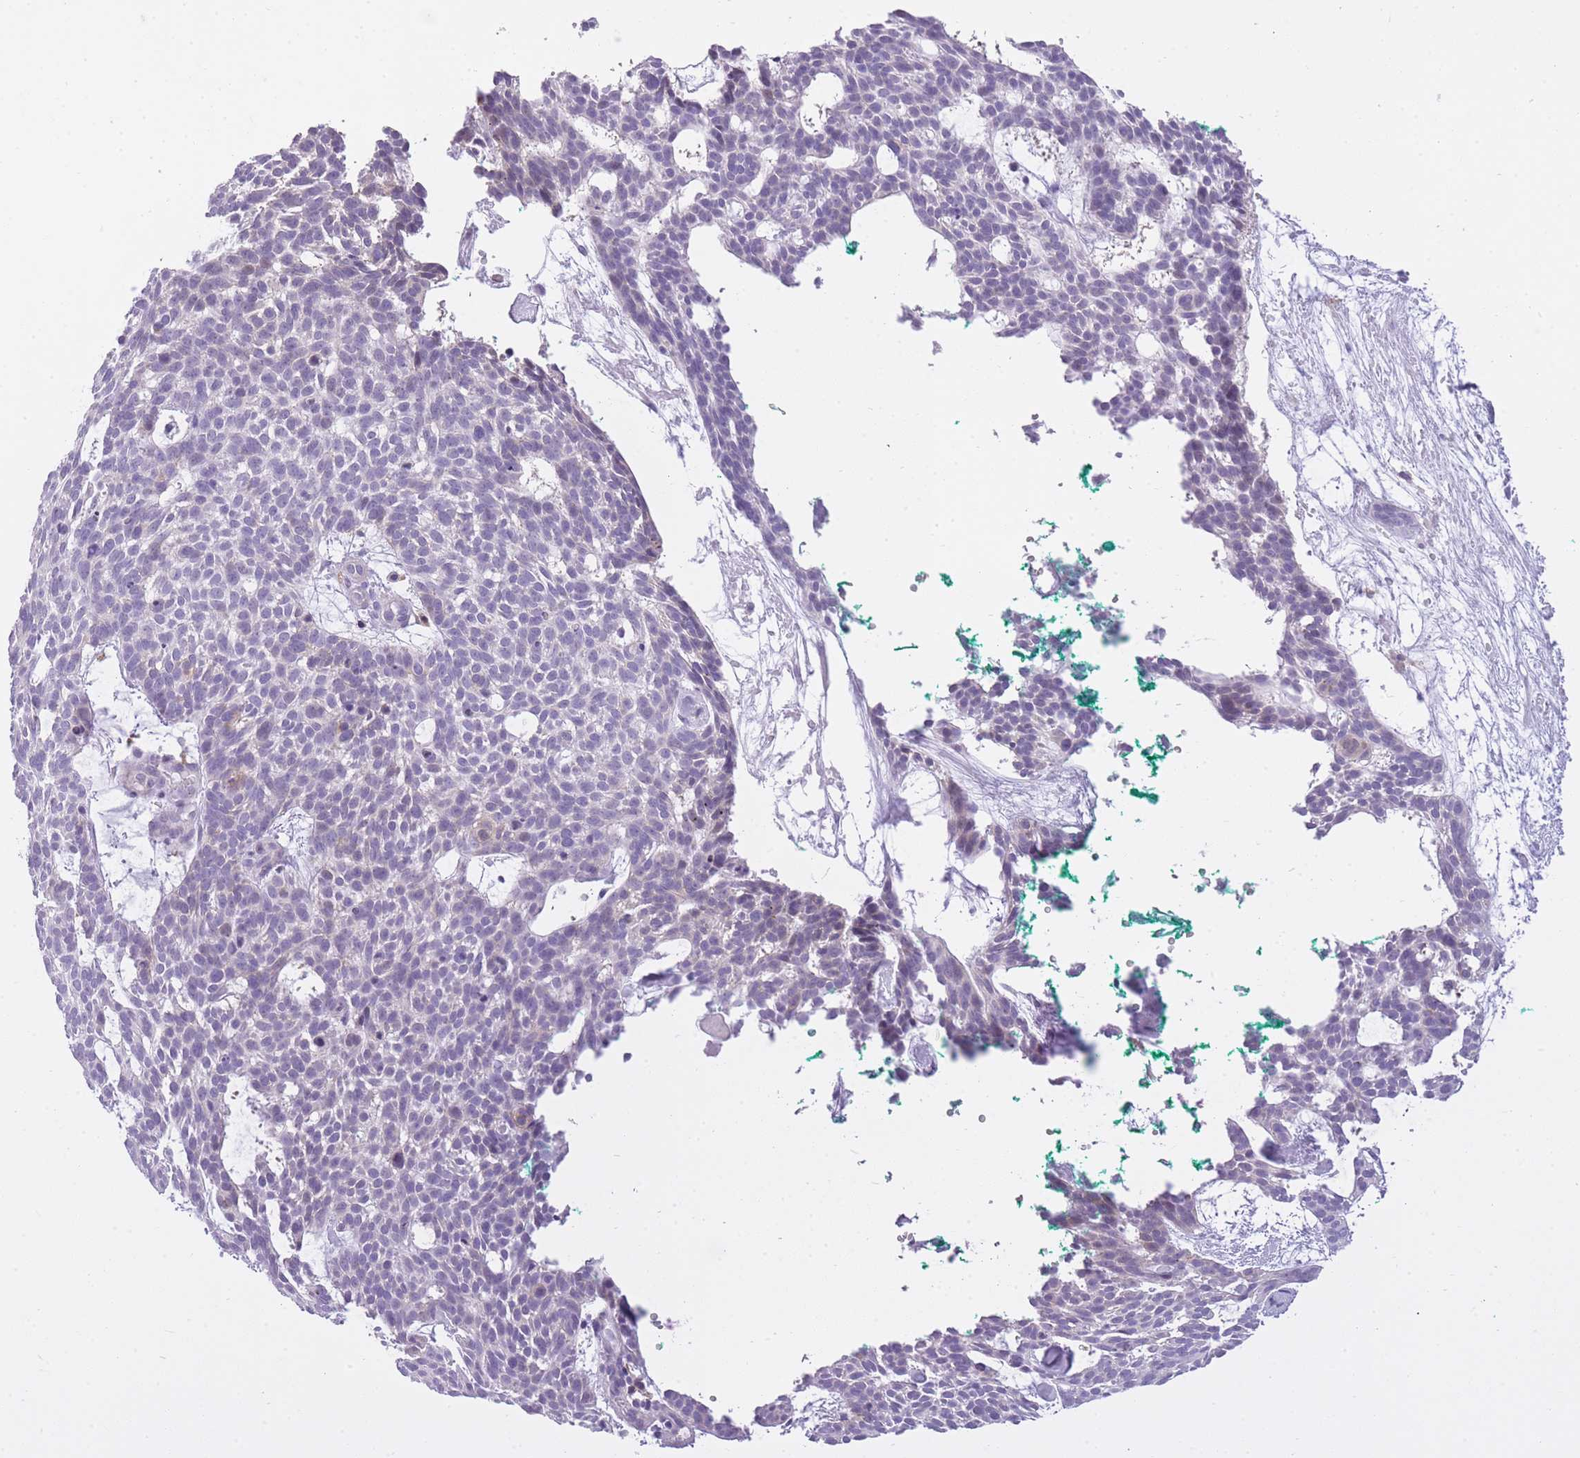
{"staining": {"intensity": "negative", "quantity": "none", "location": "none"}, "tissue": "skin cancer", "cell_type": "Tumor cells", "image_type": "cancer", "snomed": [{"axis": "morphology", "description": "Basal cell carcinoma"}, {"axis": "topography", "description": "Skin"}], "caption": "Skin basal cell carcinoma stained for a protein using immunohistochemistry (IHC) displays no positivity tumor cells.", "gene": "RADX", "patient": {"sex": "male", "age": 61}}